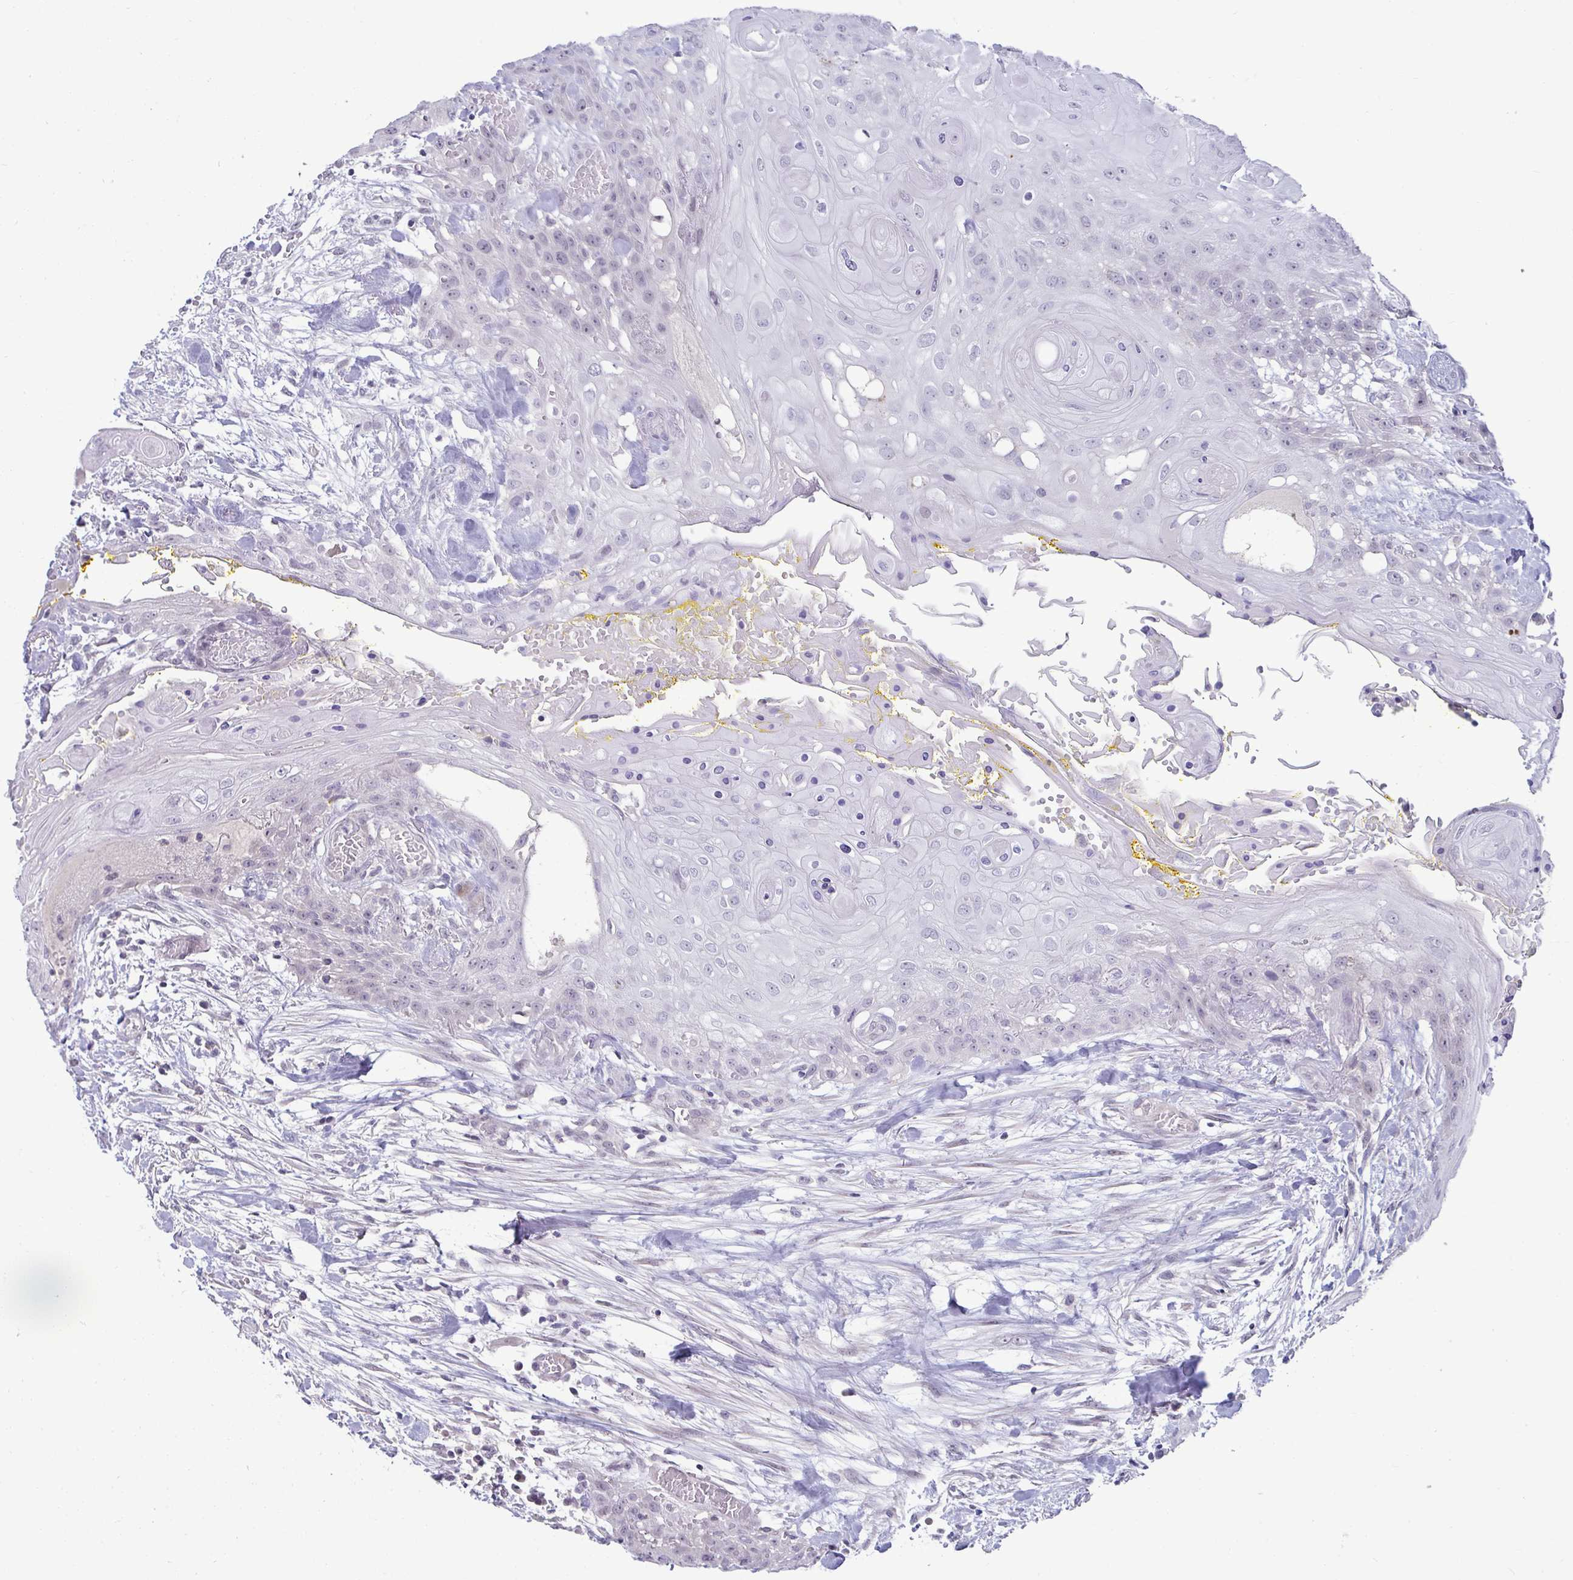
{"staining": {"intensity": "negative", "quantity": "none", "location": "none"}, "tissue": "head and neck cancer", "cell_type": "Tumor cells", "image_type": "cancer", "snomed": [{"axis": "morphology", "description": "Squamous cell carcinoma, NOS"}, {"axis": "topography", "description": "Head-Neck"}], "caption": "Photomicrograph shows no significant protein positivity in tumor cells of head and neck cancer (squamous cell carcinoma). The staining is performed using DAB brown chromogen with nuclei counter-stained in using hematoxylin.", "gene": "RNASEH1", "patient": {"sex": "female", "age": 43}}